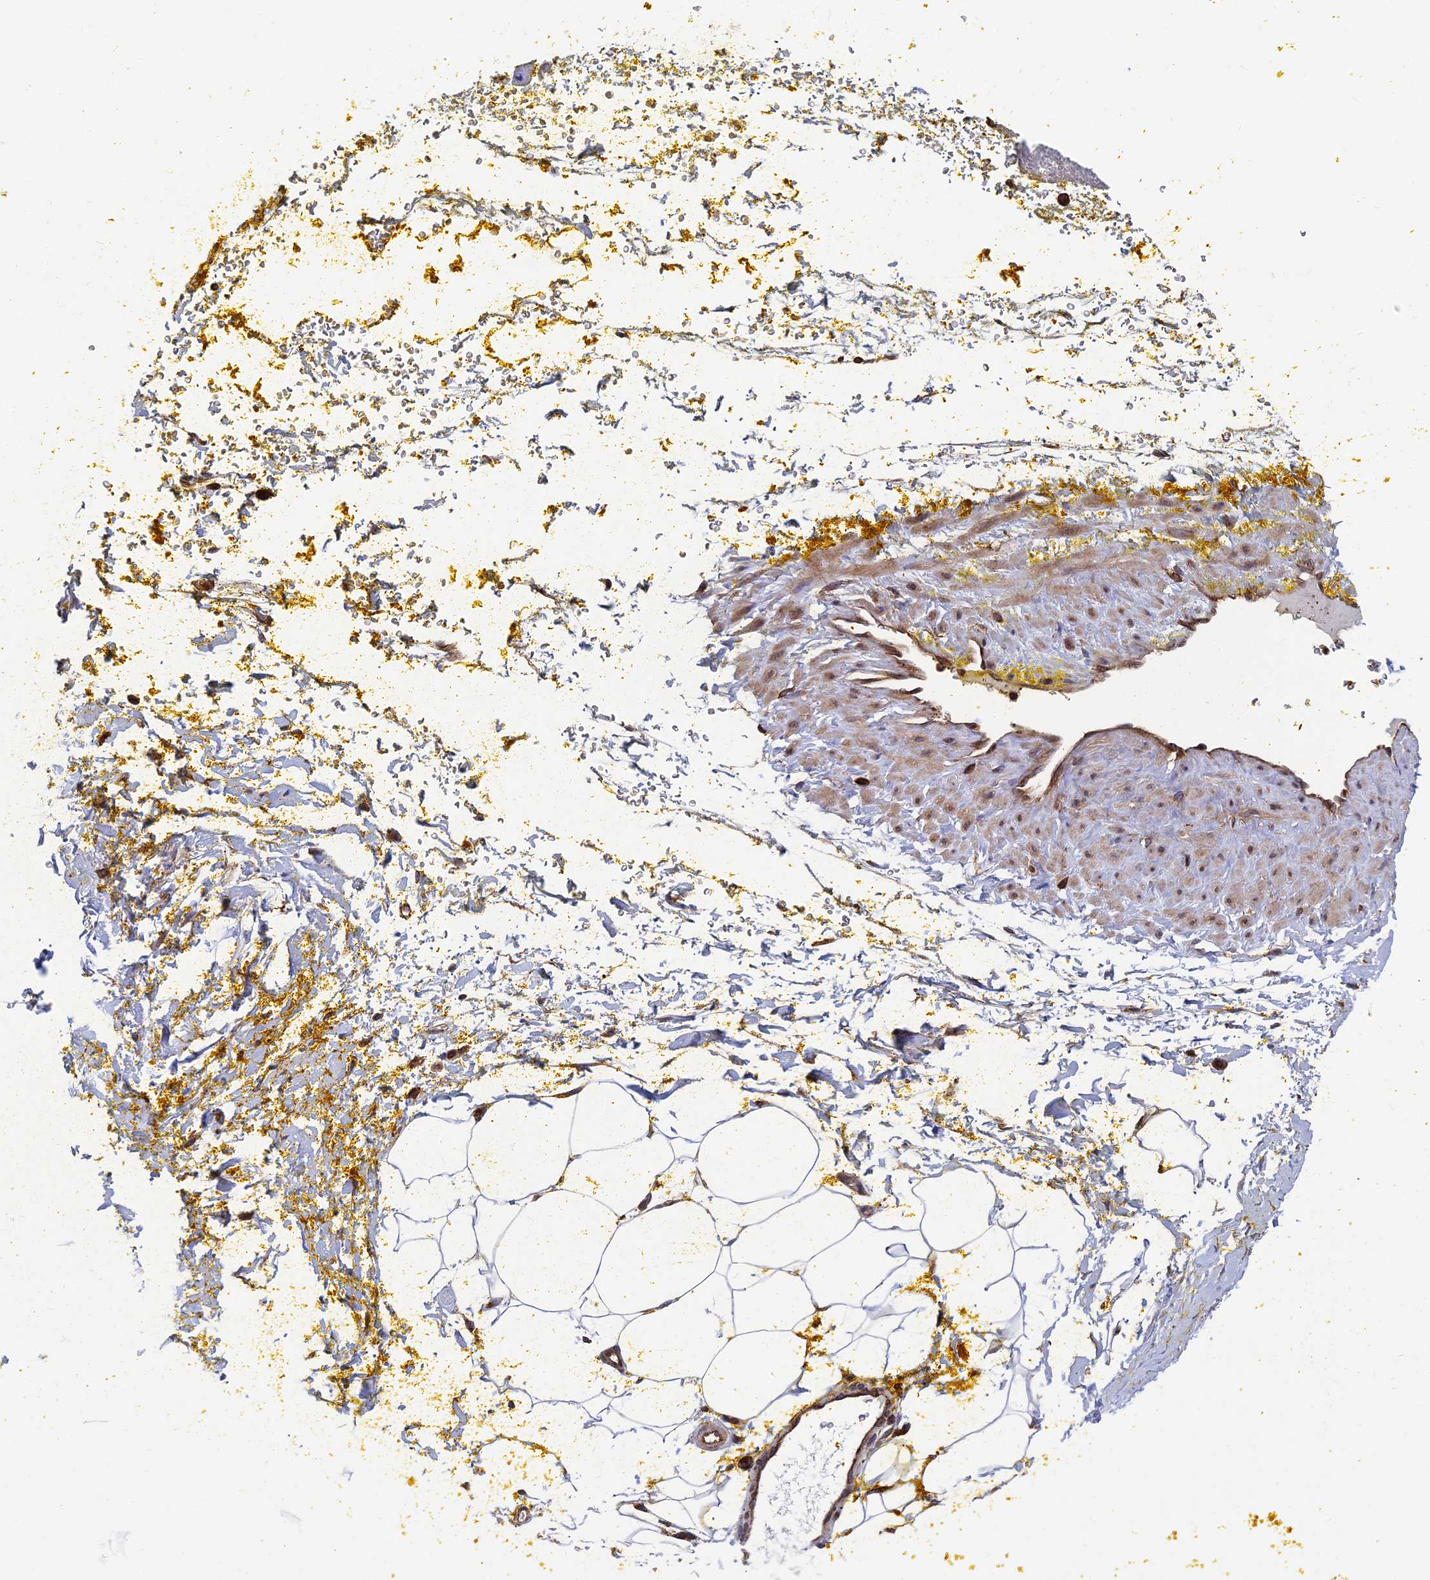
{"staining": {"intensity": "negative", "quantity": "none", "location": "none"}, "tissue": "adipose tissue", "cell_type": "Adipocytes", "image_type": "normal", "snomed": [{"axis": "morphology", "description": "Normal tissue, NOS"}, {"axis": "morphology", "description": "Adenocarcinoma, Low grade"}, {"axis": "topography", "description": "Prostate"}, {"axis": "topography", "description": "Peripheral nerve tissue"}], "caption": "A high-resolution photomicrograph shows IHC staining of normal adipose tissue, which reveals no significant expression in adipocytes. (DAB (3,3'-diaminobenzidine) immunohistochemistry, high magnification).", "gene": "RPUSD1", "patient": {"sex": "male", "age": 63}}